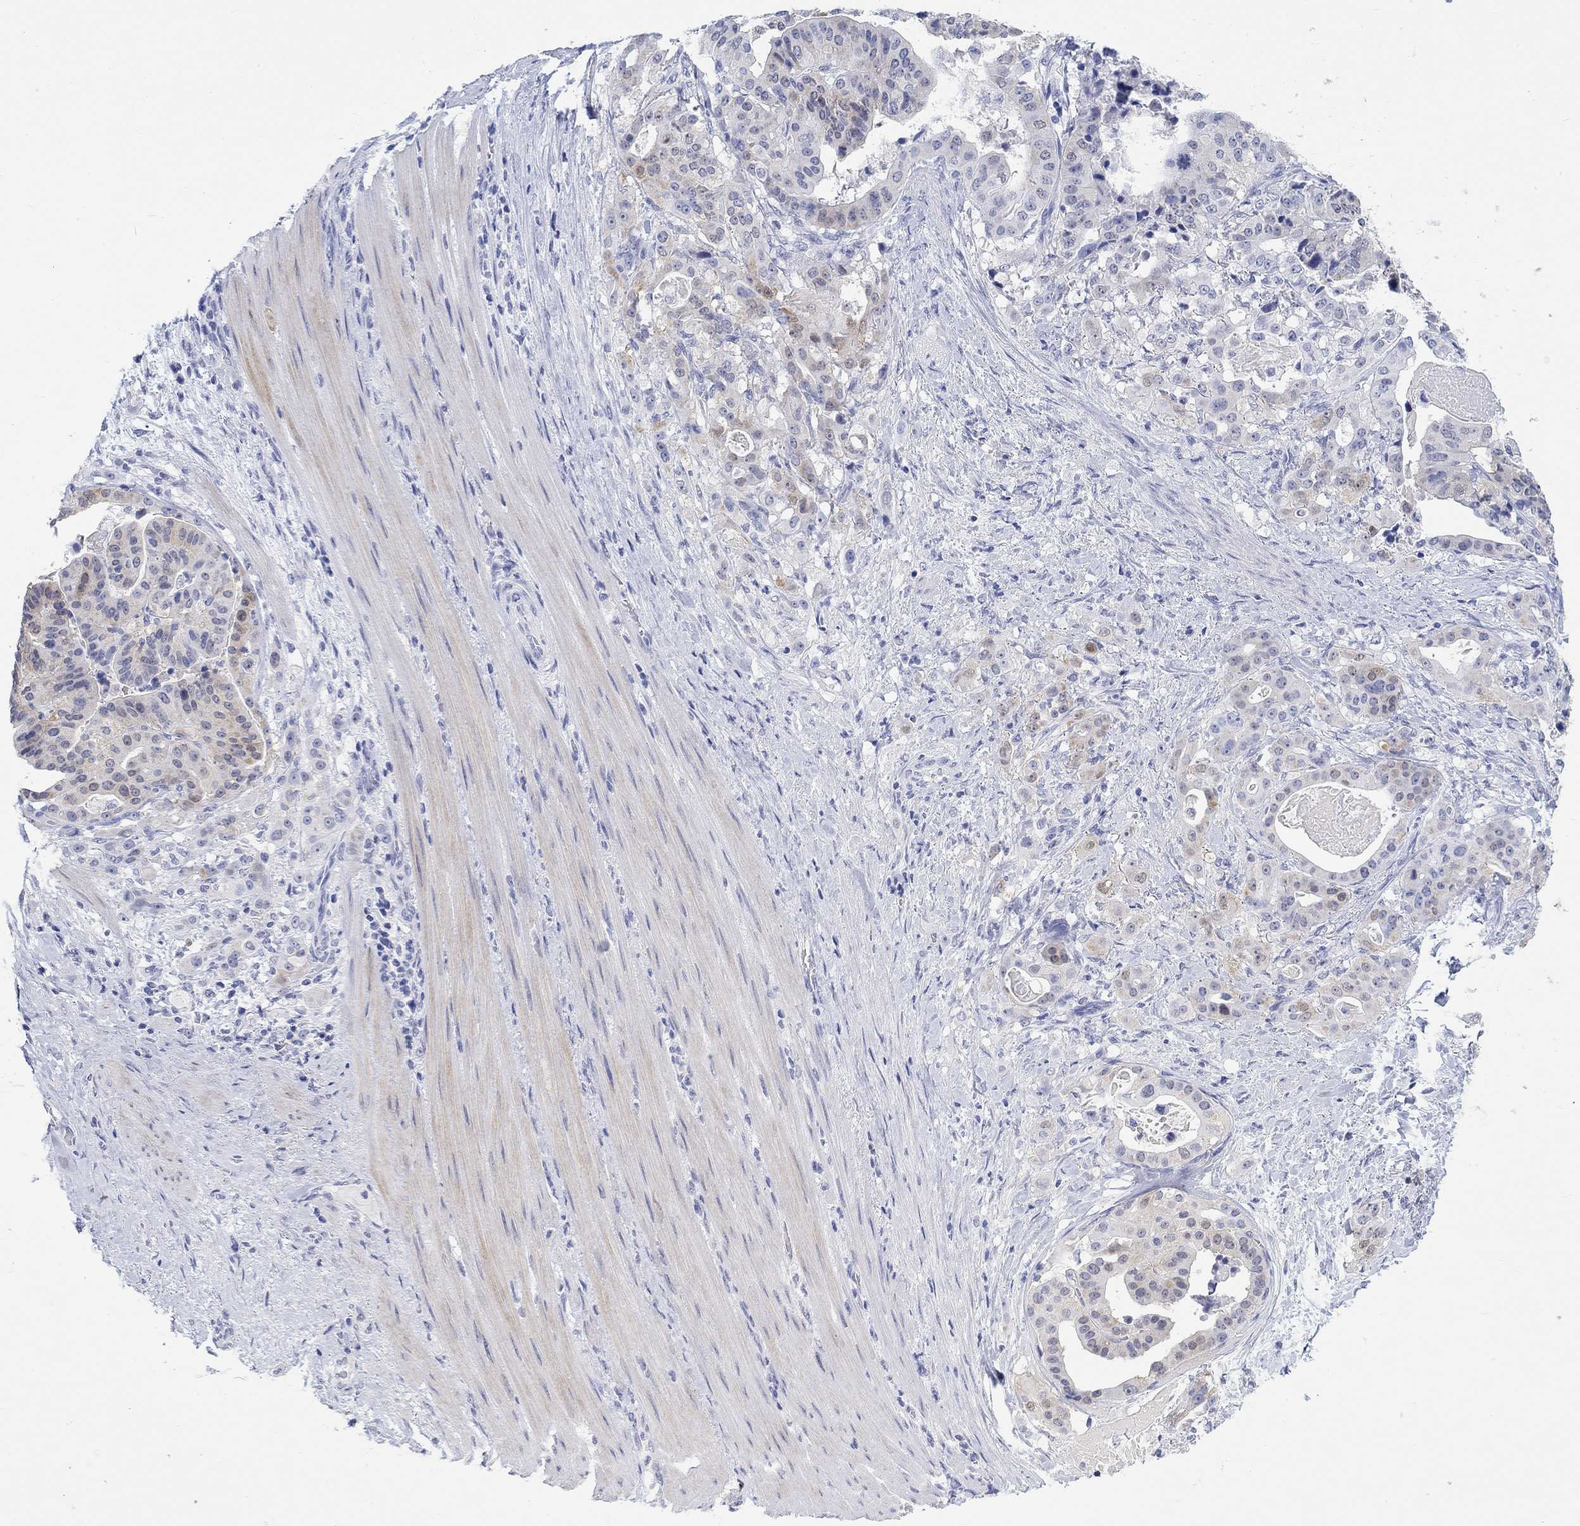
{"staining": {"intensity": "moderate", "quantity": "<25%", "location": "cytoplasmic/membranous"}, "tissue": "stomach cancer", "cell_type": "Tumor cells", "image_type": "cancer", "snomed": [{"axis": "morphology", "description": "Adenocarcinoma, NOS"}, {"axis": "topography", "description": "Stomach"}], "caption": "Approximately <25% of tumor cells in human stomach adenocarcinoma demonstrate moderate cytoplasmic/membranous protein expression as visualized by brown immunohistochemical staining.", "gene": "MSI1", "patient": {"sex": "male", "age": 48}}